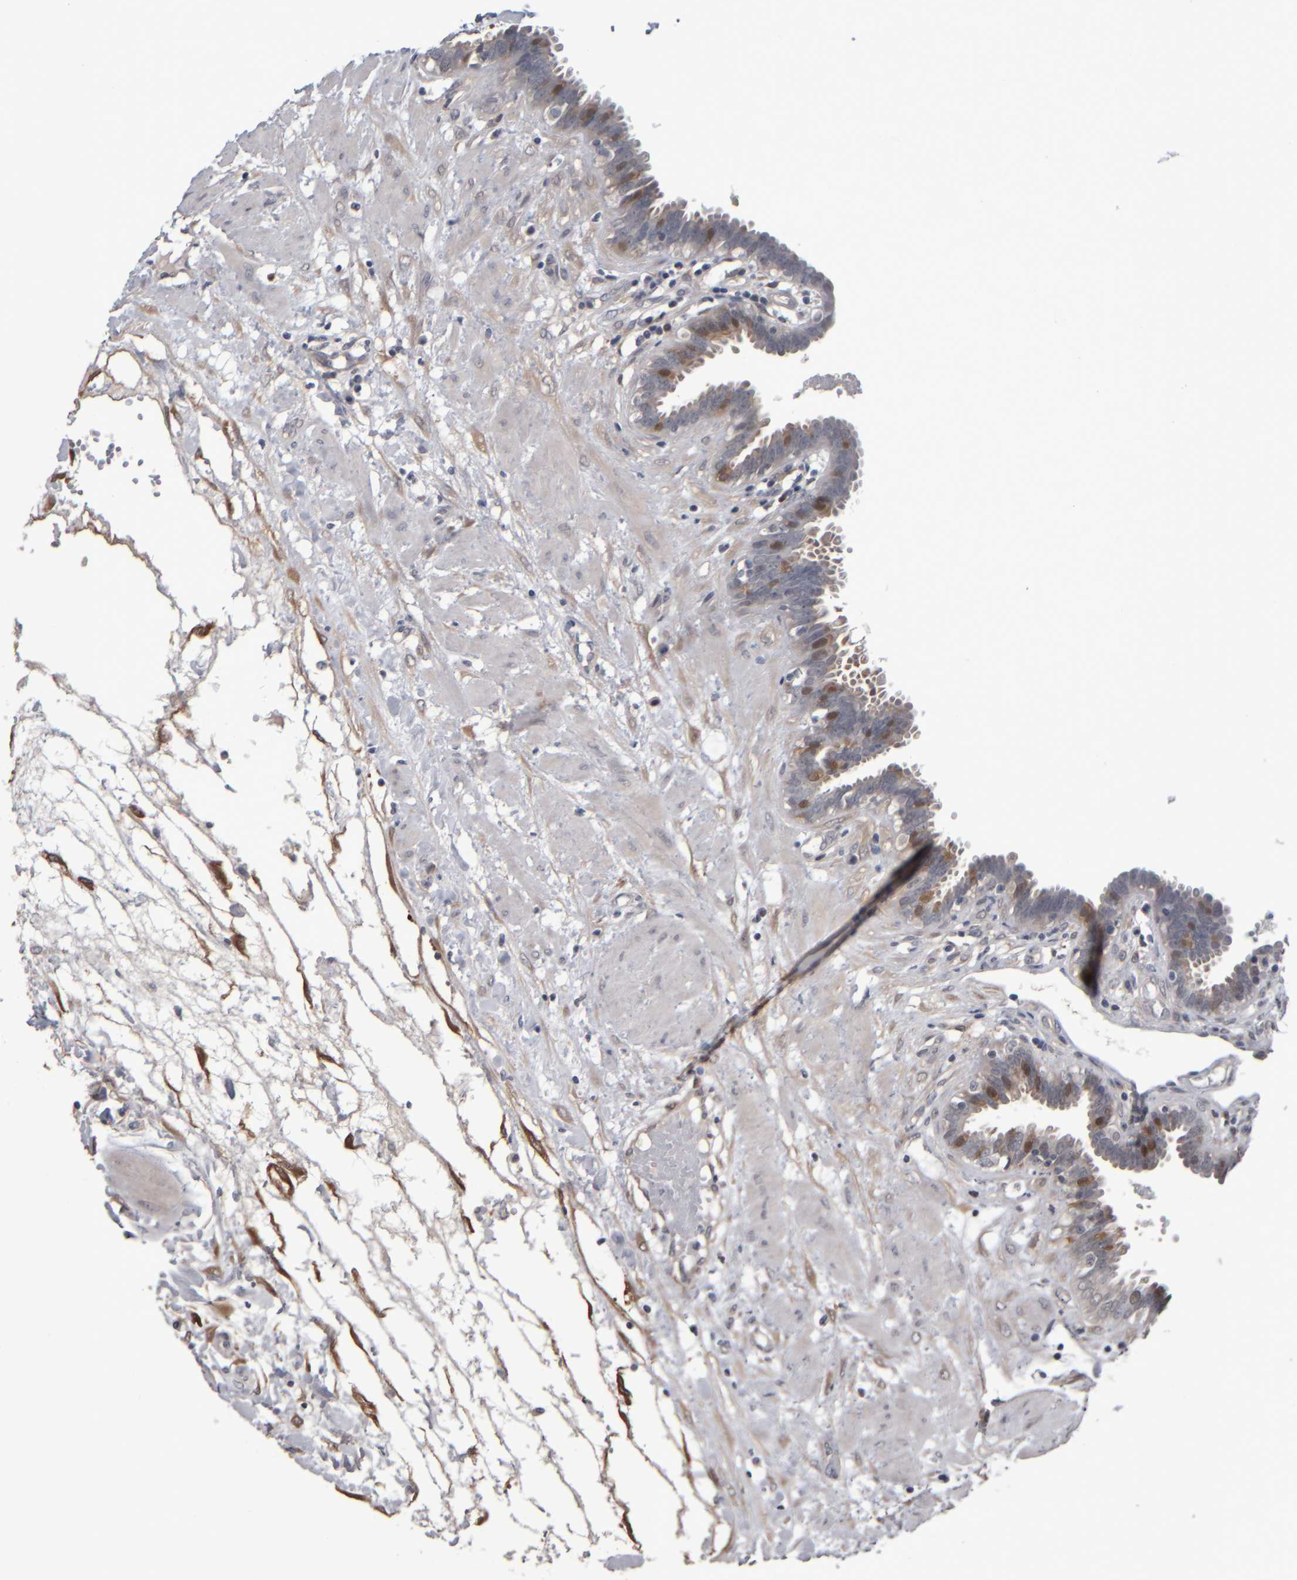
{"staining": {"intensity": "weak", "quantity": ">75%", "location": "cytoplasmic/membranous"}, "tissue": "fallopian tube", "cell_type": "Glandular cells", "image_type": "normal", "snomed": [{"axis": "morphology", "description": "Normal tissue, NOS"}, {"axis": "topography", "description": "Fallopian tube"}, {"axis": "topography", "description": "Placenta"}], "caption": "An immunohistochemistry (IHC) image of benign tissue is shown. Protein staining in brown highlights weak cytoplasmic/membranous positivity in fallopian tube within glandular cells. Ihc stains the protein in brown and the nuclei are stained blue.", "gene": "COL14A1", "patient": {"sex": "female", "age": 32}}